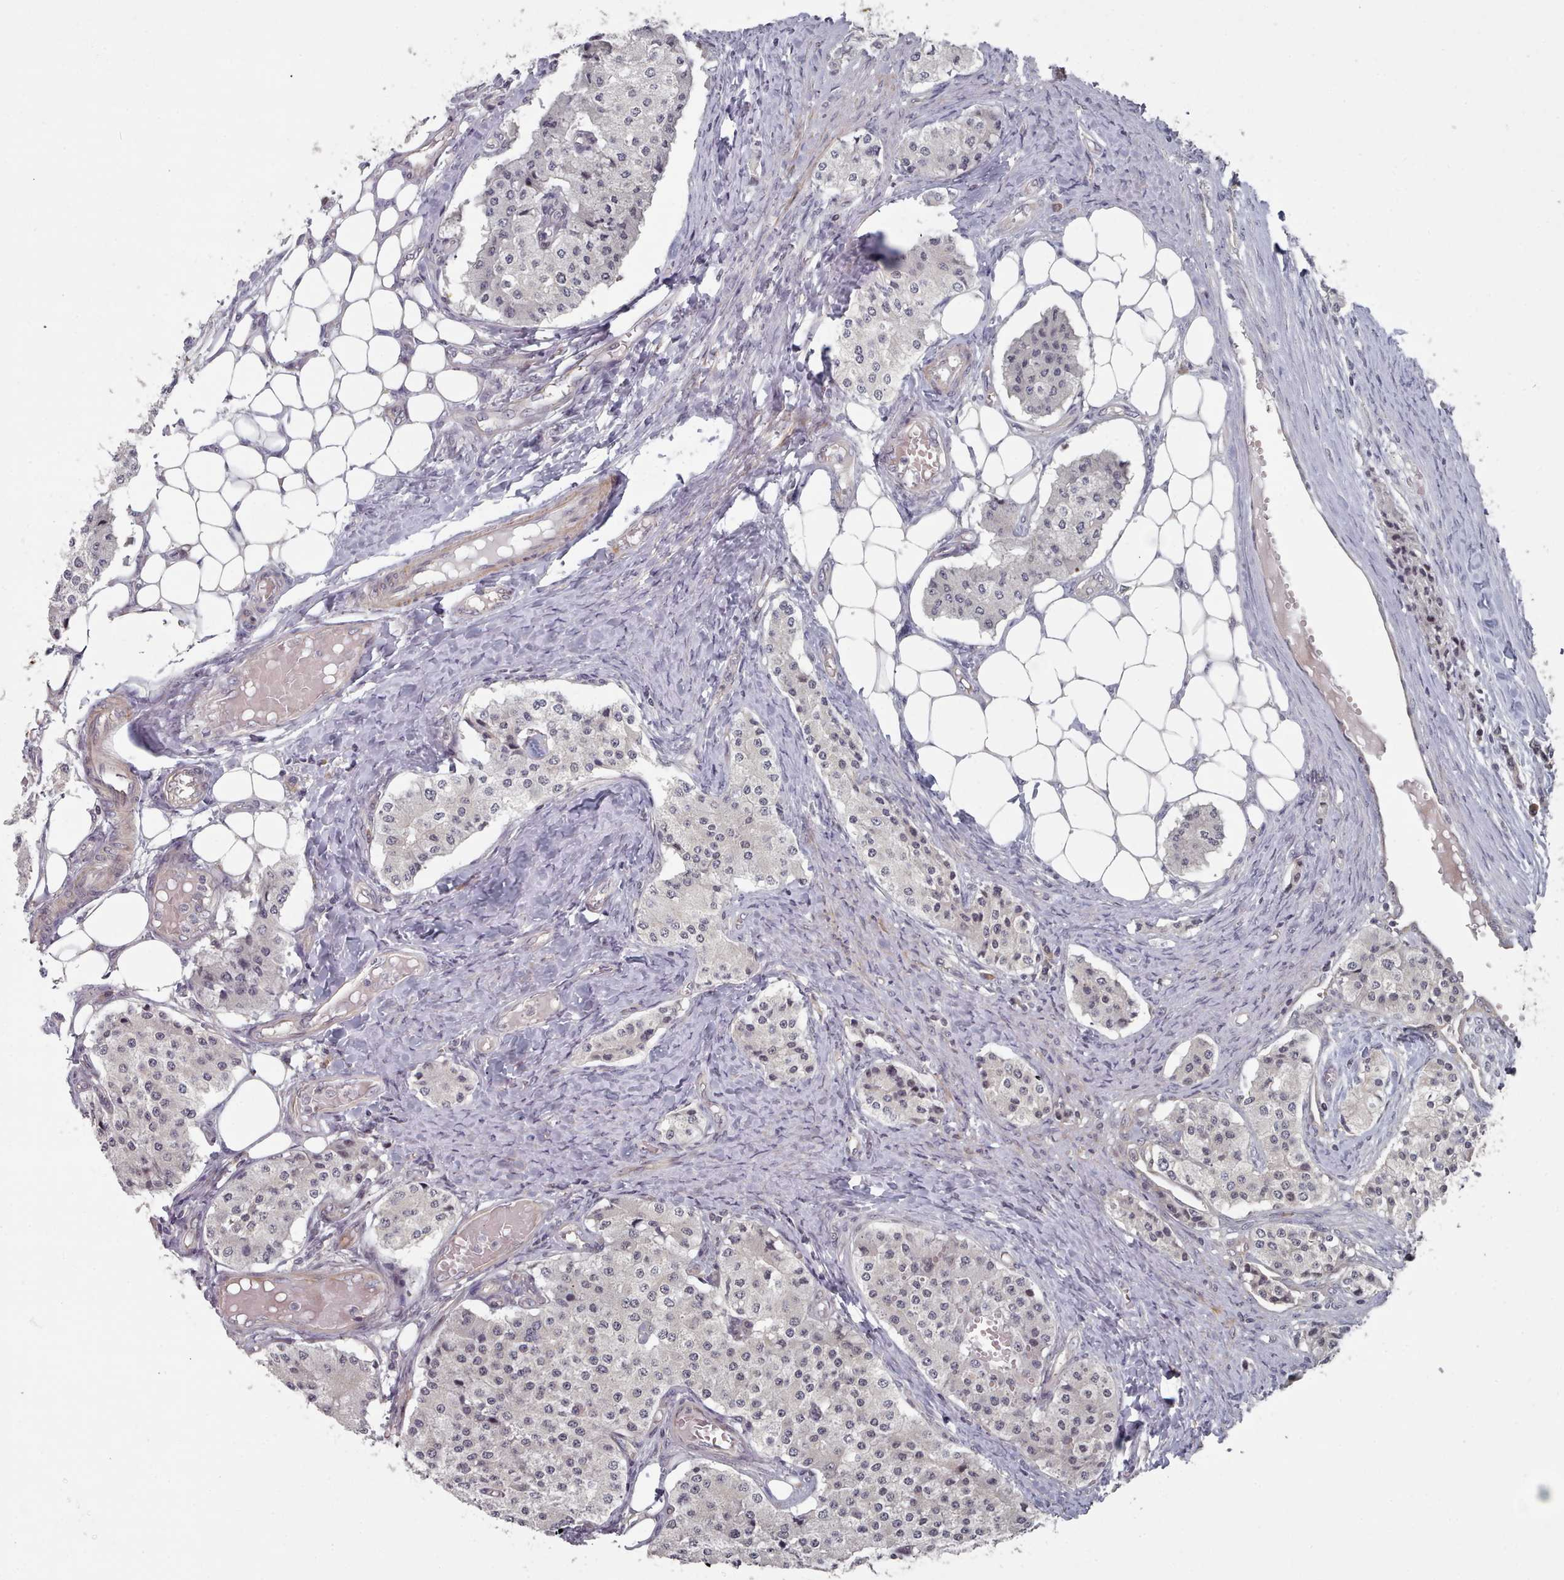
{"staining": {"intensity": "negative", "quantity": "none", "location": "none"}, "tissue": "carcinoid", "cell_type": "Tumor cells", "image_type": "cancer", "snomed": [{"axis": "morphology", "description": "Carcinoid, malignant, NOS"}, {"axis": "topography", "description": "Colon"}], "caption": "Tumor cells are negative for protein expression in human carcinoid (malignant).", "gene": "HYAL3", "patient": {"sex": "female", "age": 52}}